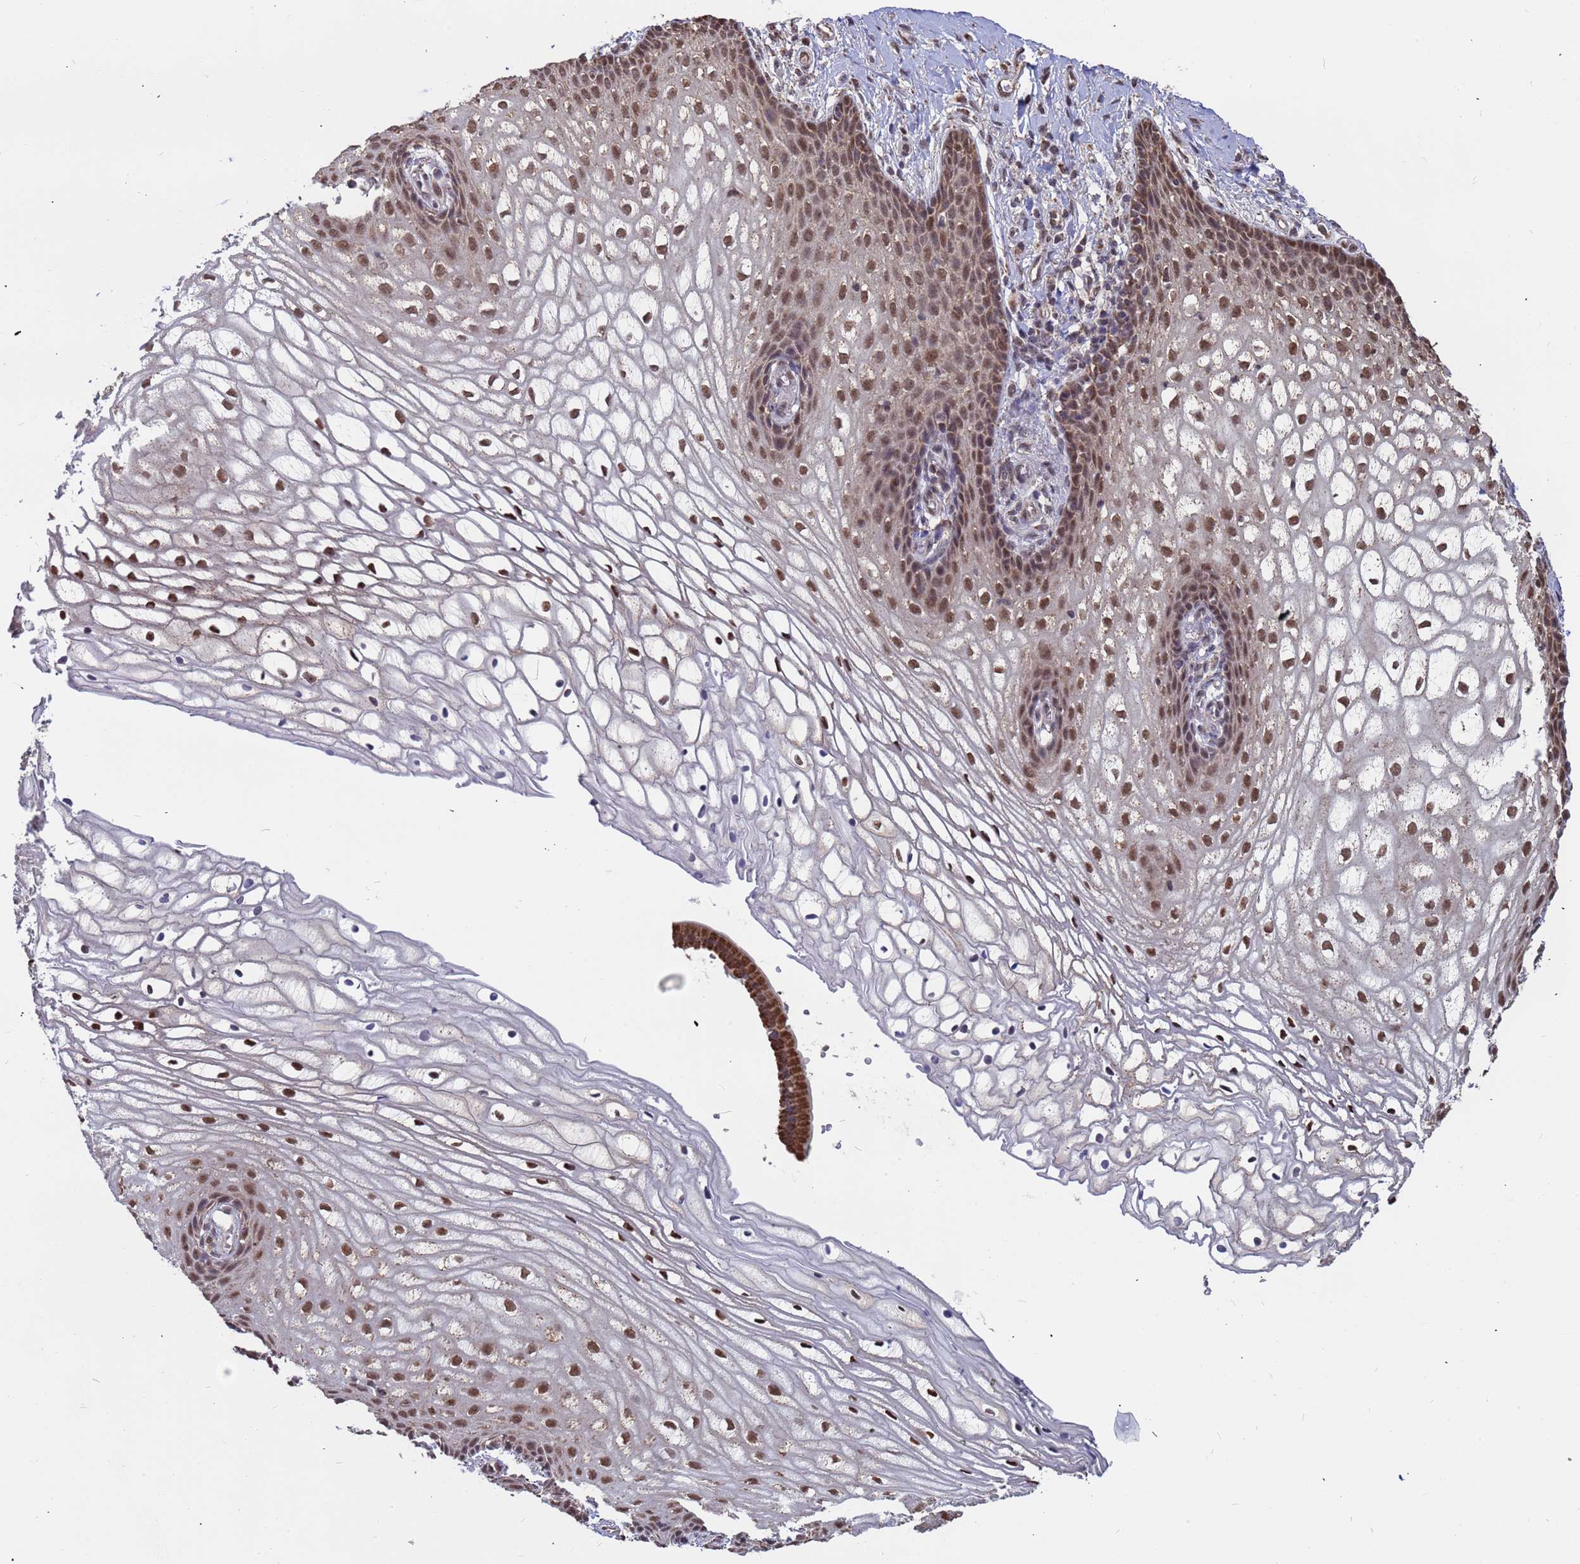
{"staining": {"intensity": "moderate", "quantity": ">75%", "location": "nuclear"}, "tissue": "vagina", "cell_type": "Squamous epithelial cells", "image_type": "normal", "snomed": [{"axis": "morphology", "description": "Normal tissue, NOS"}, {"axis": "topography", "description": "Vagina"}], "caption": "This histopathology image displays normal vagina stained with IHC to label a protein in brown. The nuclear of squamous epithelial cells show moderate positivity for the protein. Nuclei are counter-stained blue.", "gene": "DENND2B", "patient": {"sex": "female", "age": 60}}